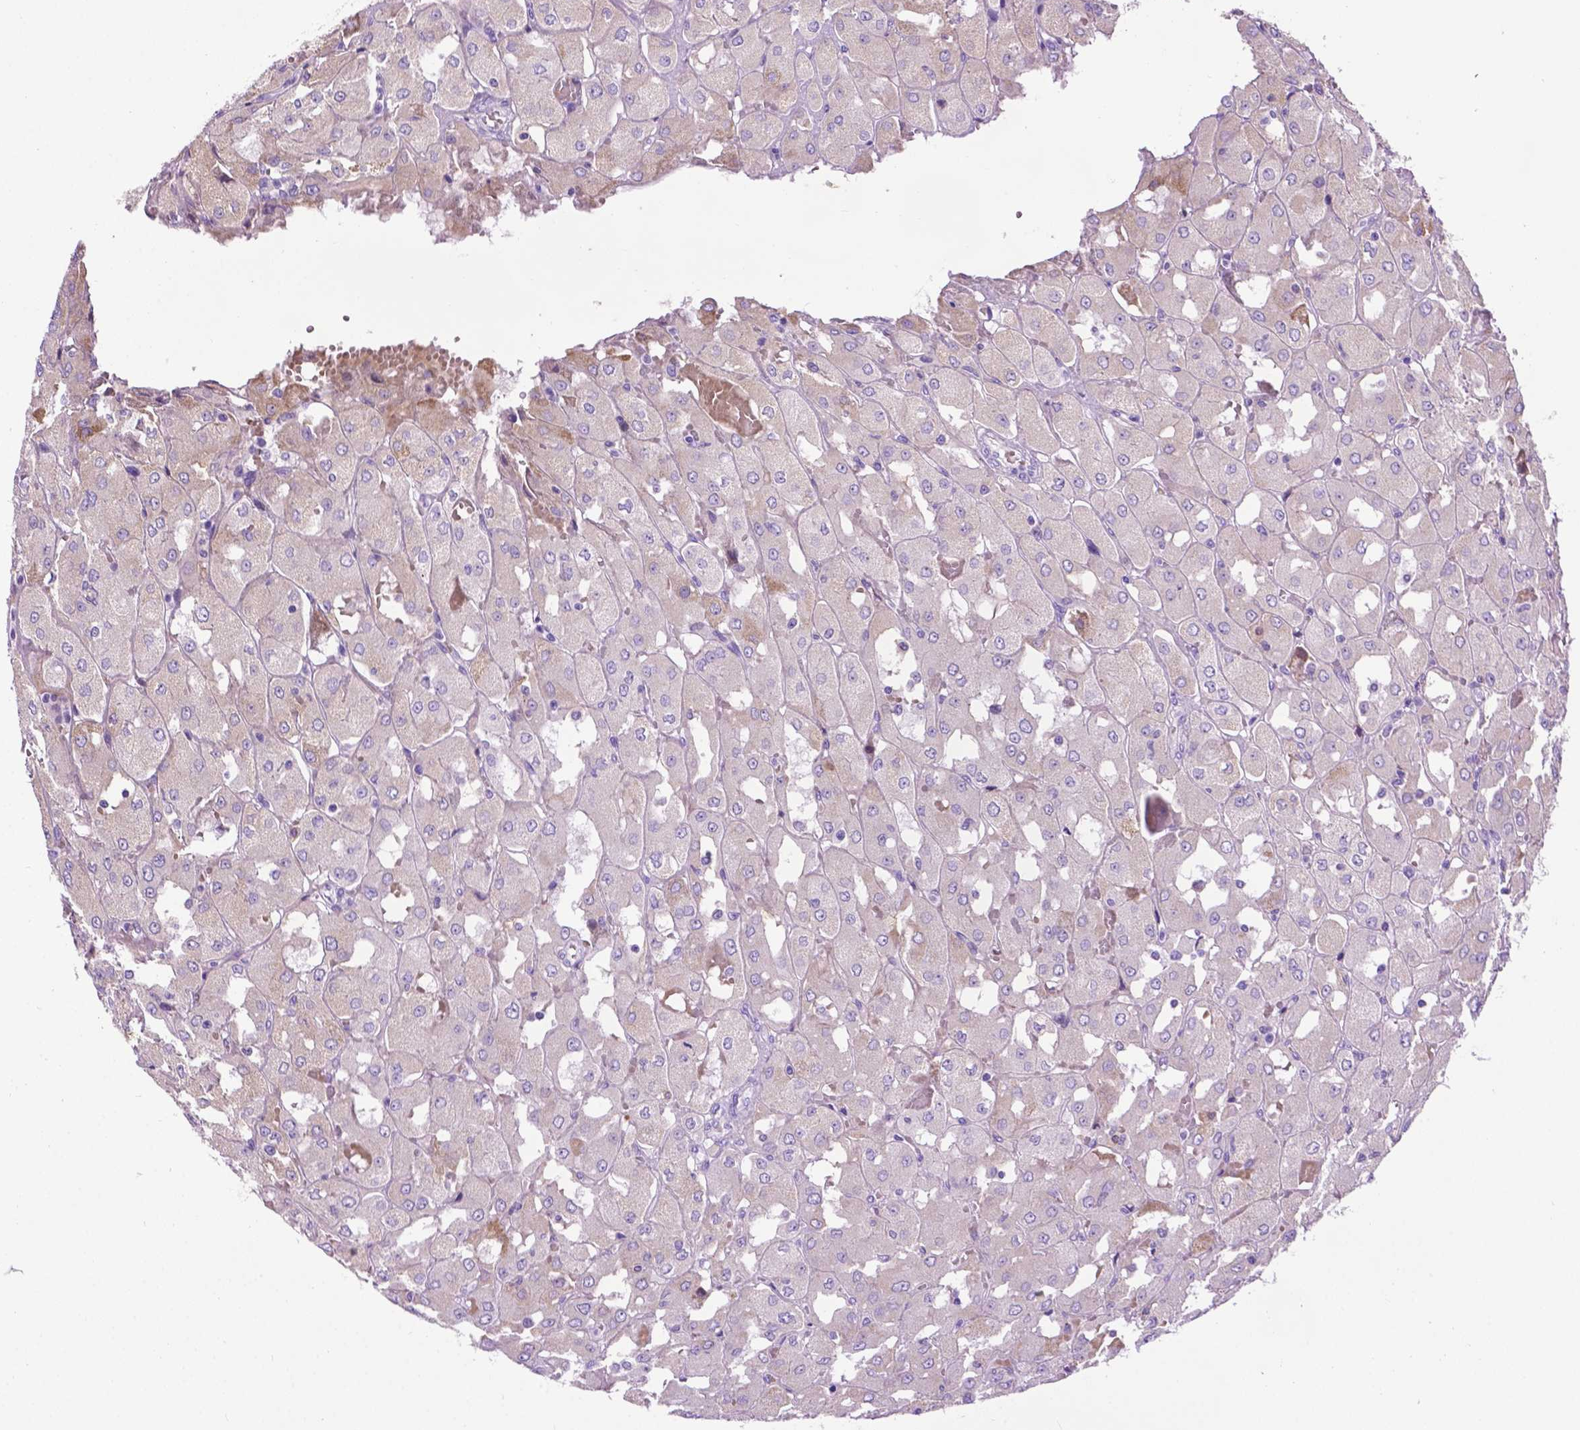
{"staining": {"intensity": "negative", "quantity": "none", "location": "none"}, "tissue": "renal cancer", "cell_type": "Tumor cells", "image_type": "cancer", "snomed": [{"axis": "morphology", "description": "Adenocarcinoma, NOS"}, {"axis": "topography", "description": "Kidney"}], "caption": "The immunohistochemistry (IHC) image has no significant staining in tumor cells of adenocarcinoma (renal) tissue.", "gene": "TMEM132E", "patient": {"sex": "male", "age": 72}}